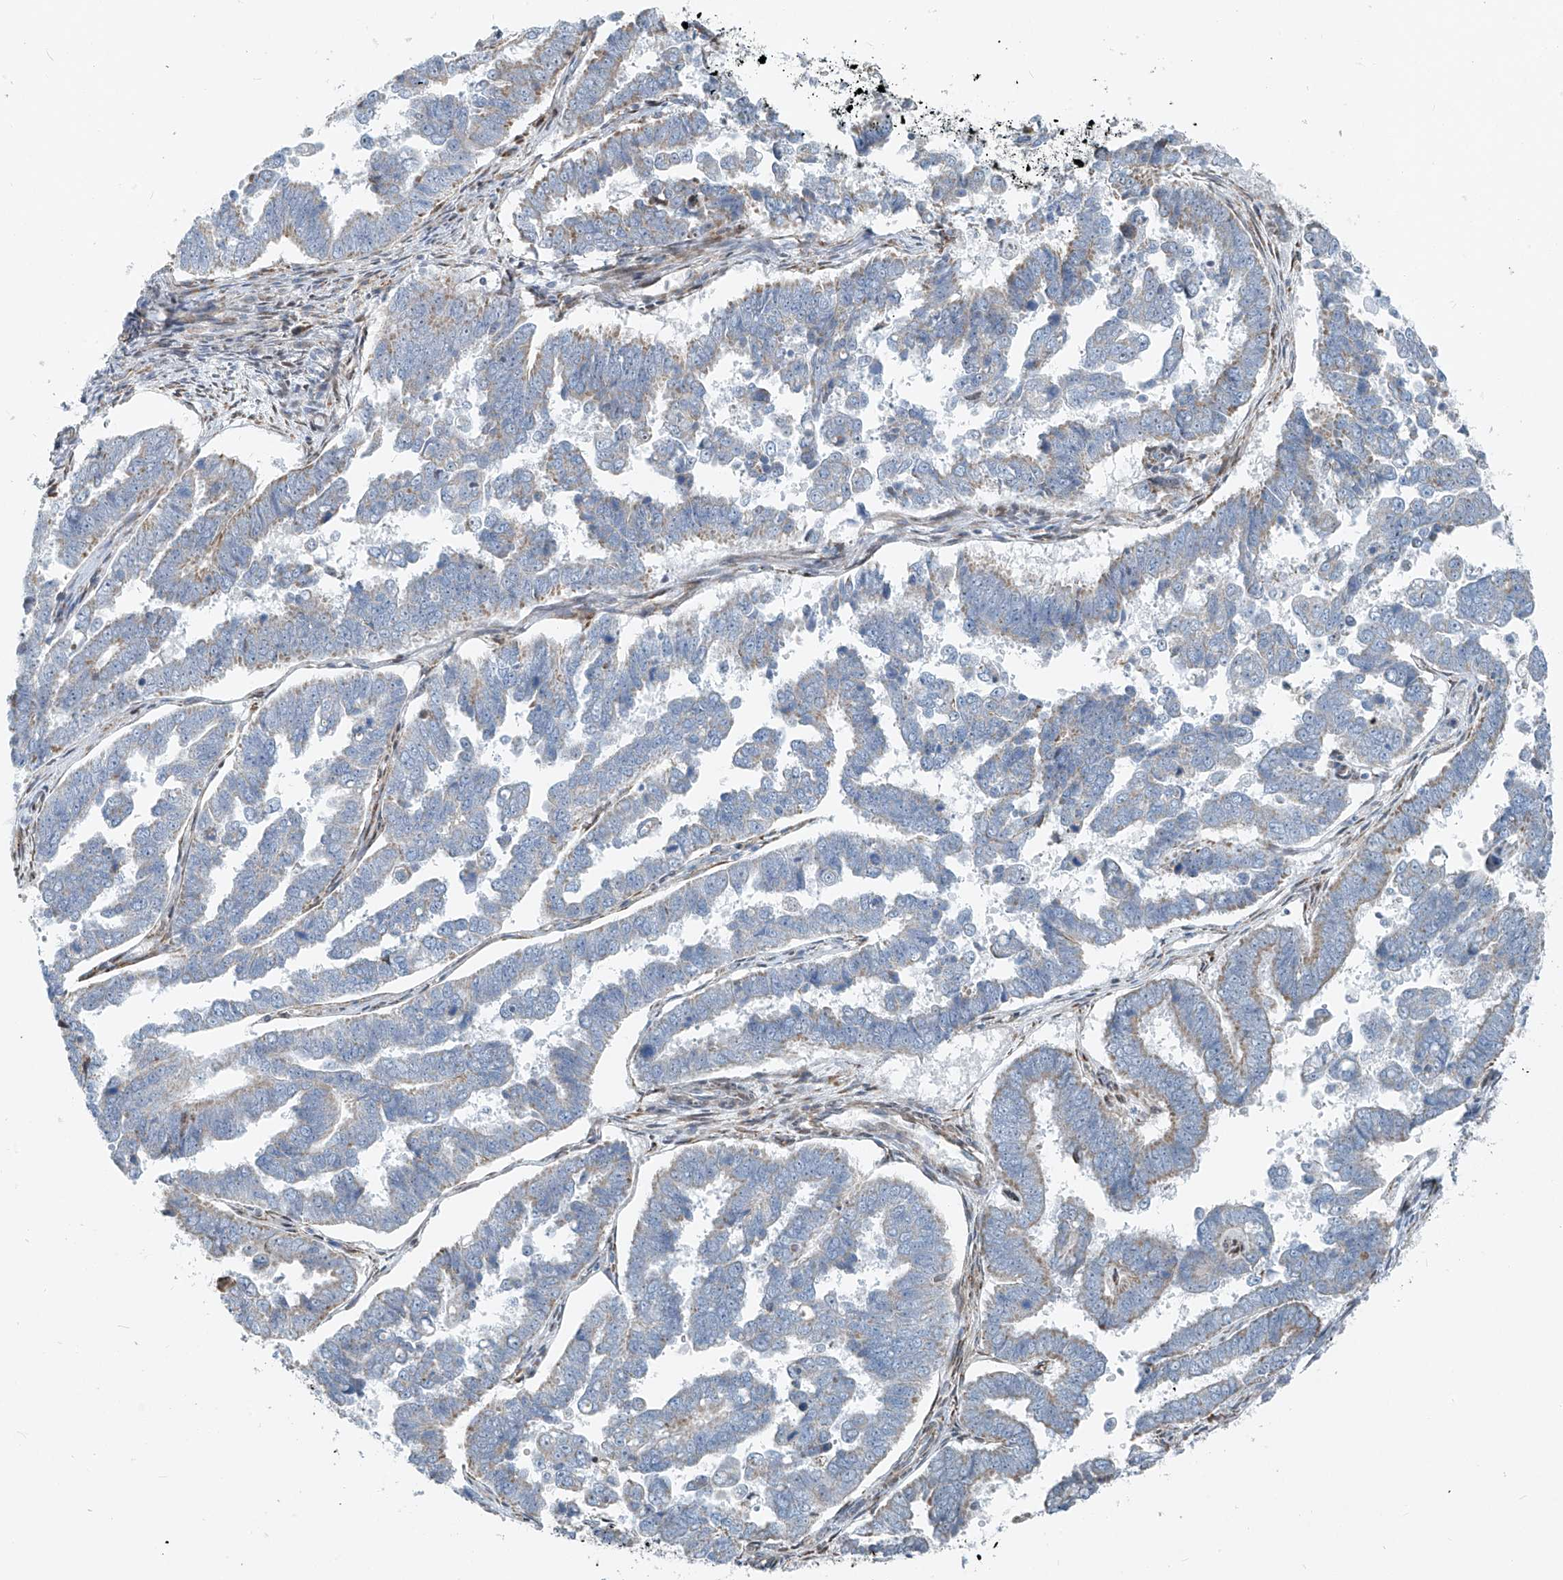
{"staining": {"intensity": "negative", "quantity": "none", "location": "none"}, "tissue": "endometrial cancer", "cell_type": "Tumor cells", "image_type": "cancer", "snomed": [{"axis": "morphology", "description": "Adenocarcinoma, NOS"}, {"axis": "topography", "description": "Endometrium"}], "caption": "Tumor cells show no significant protein positivity in adenocarcinoma (endometrial).", "gene": "HIC2", "patient": {"sex": "female", "age": 75}}